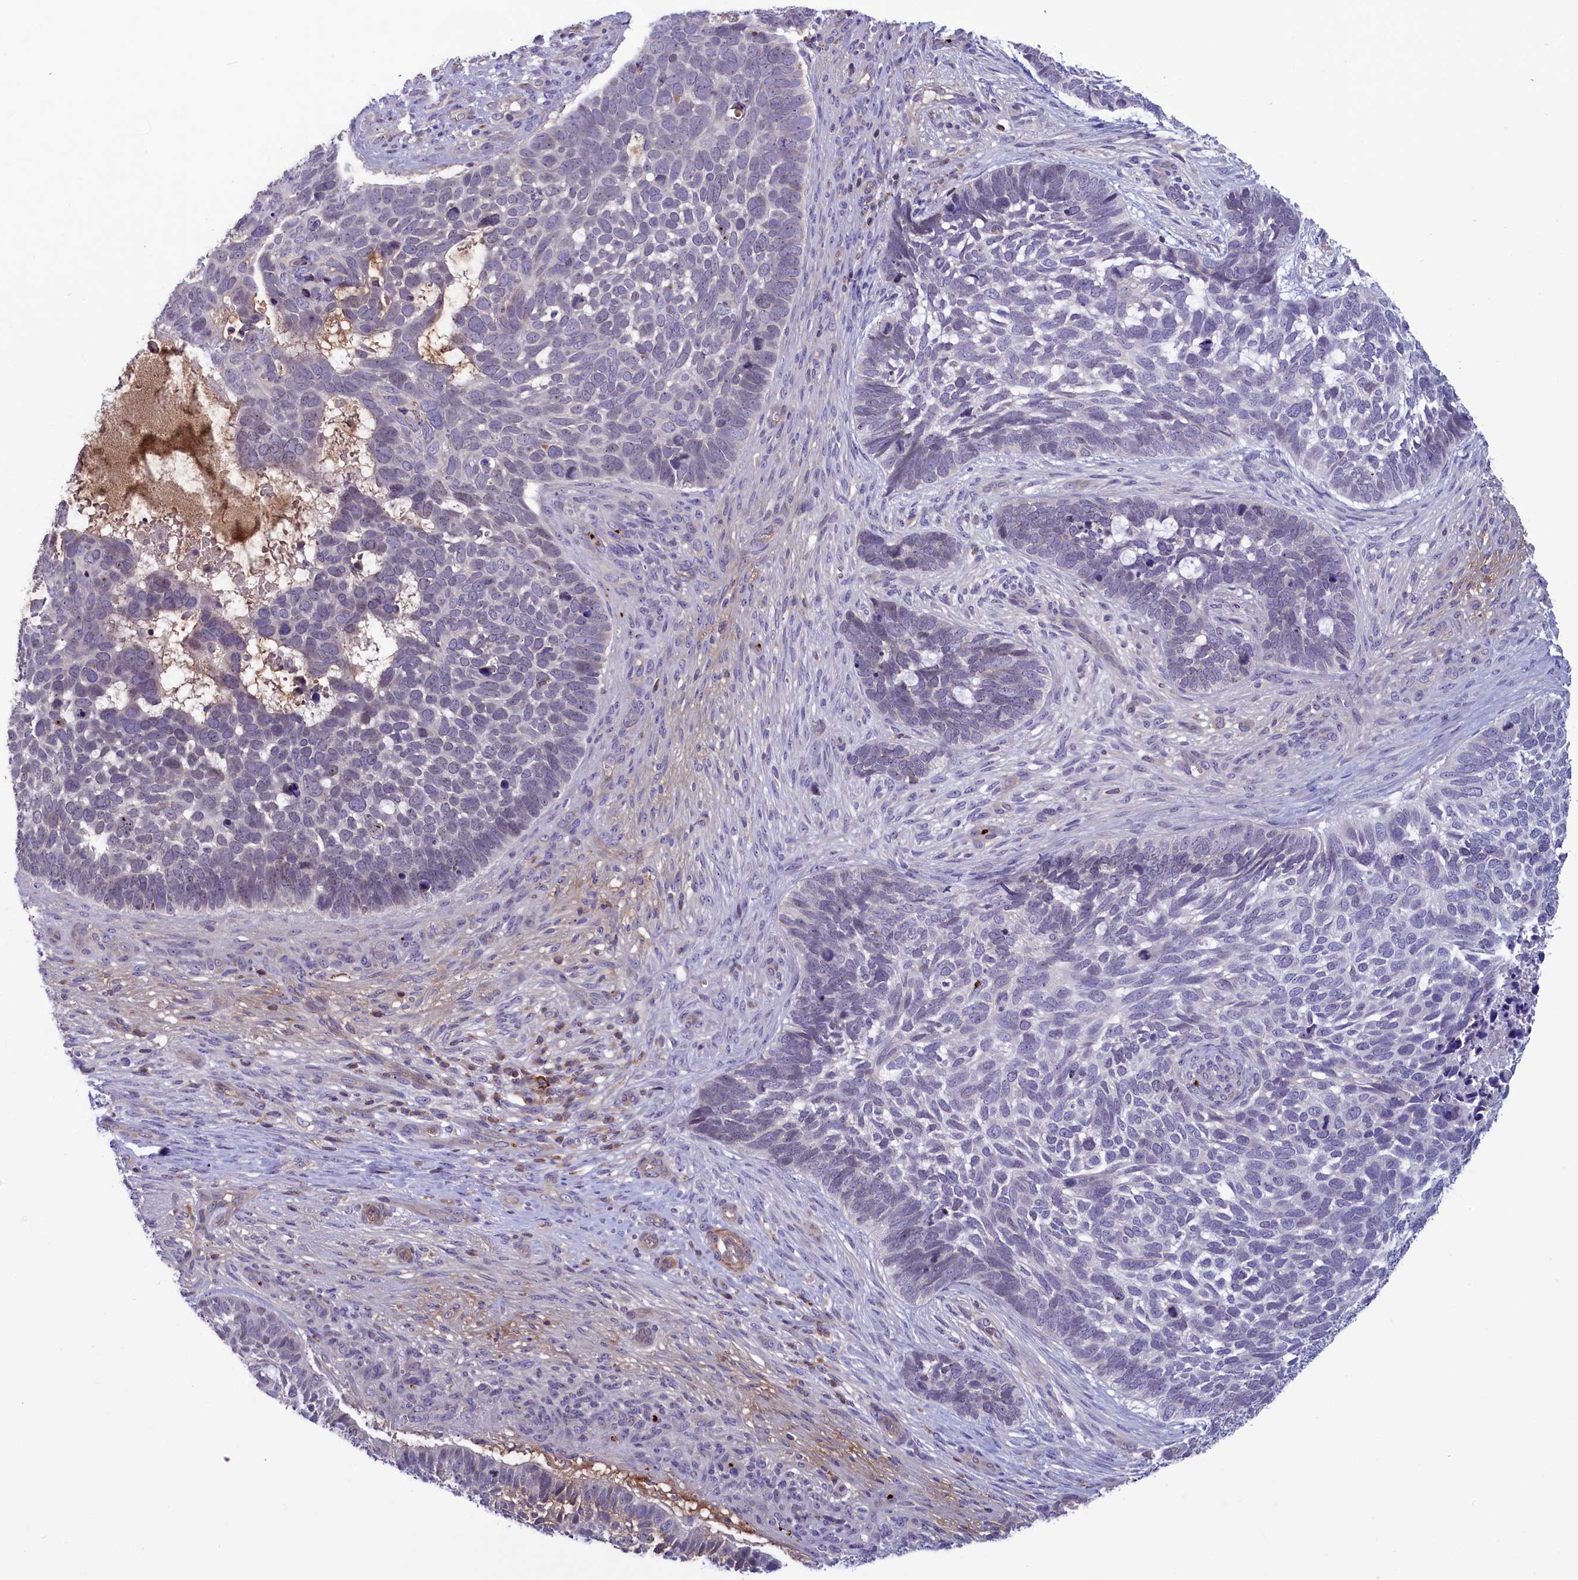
{"staining": {"intensity": "negative", "quantity": "none", "location": "none"}, "tissue": "skin cancer", "cell_type": "Tumor cells", "image_type": "cancer", "snomed": [{"axis": "morphology", "description": "Basal cell carcinoma"}, {"axis": "topography", "description": "Skin"}], "caption": "DAB immunohistochemical staining of human skin cancer (basal cell carcinoma) shows no significant expression in tumor cells.", "gene": "HEATR3", "patient": {"sex": "male", "age": 88}}